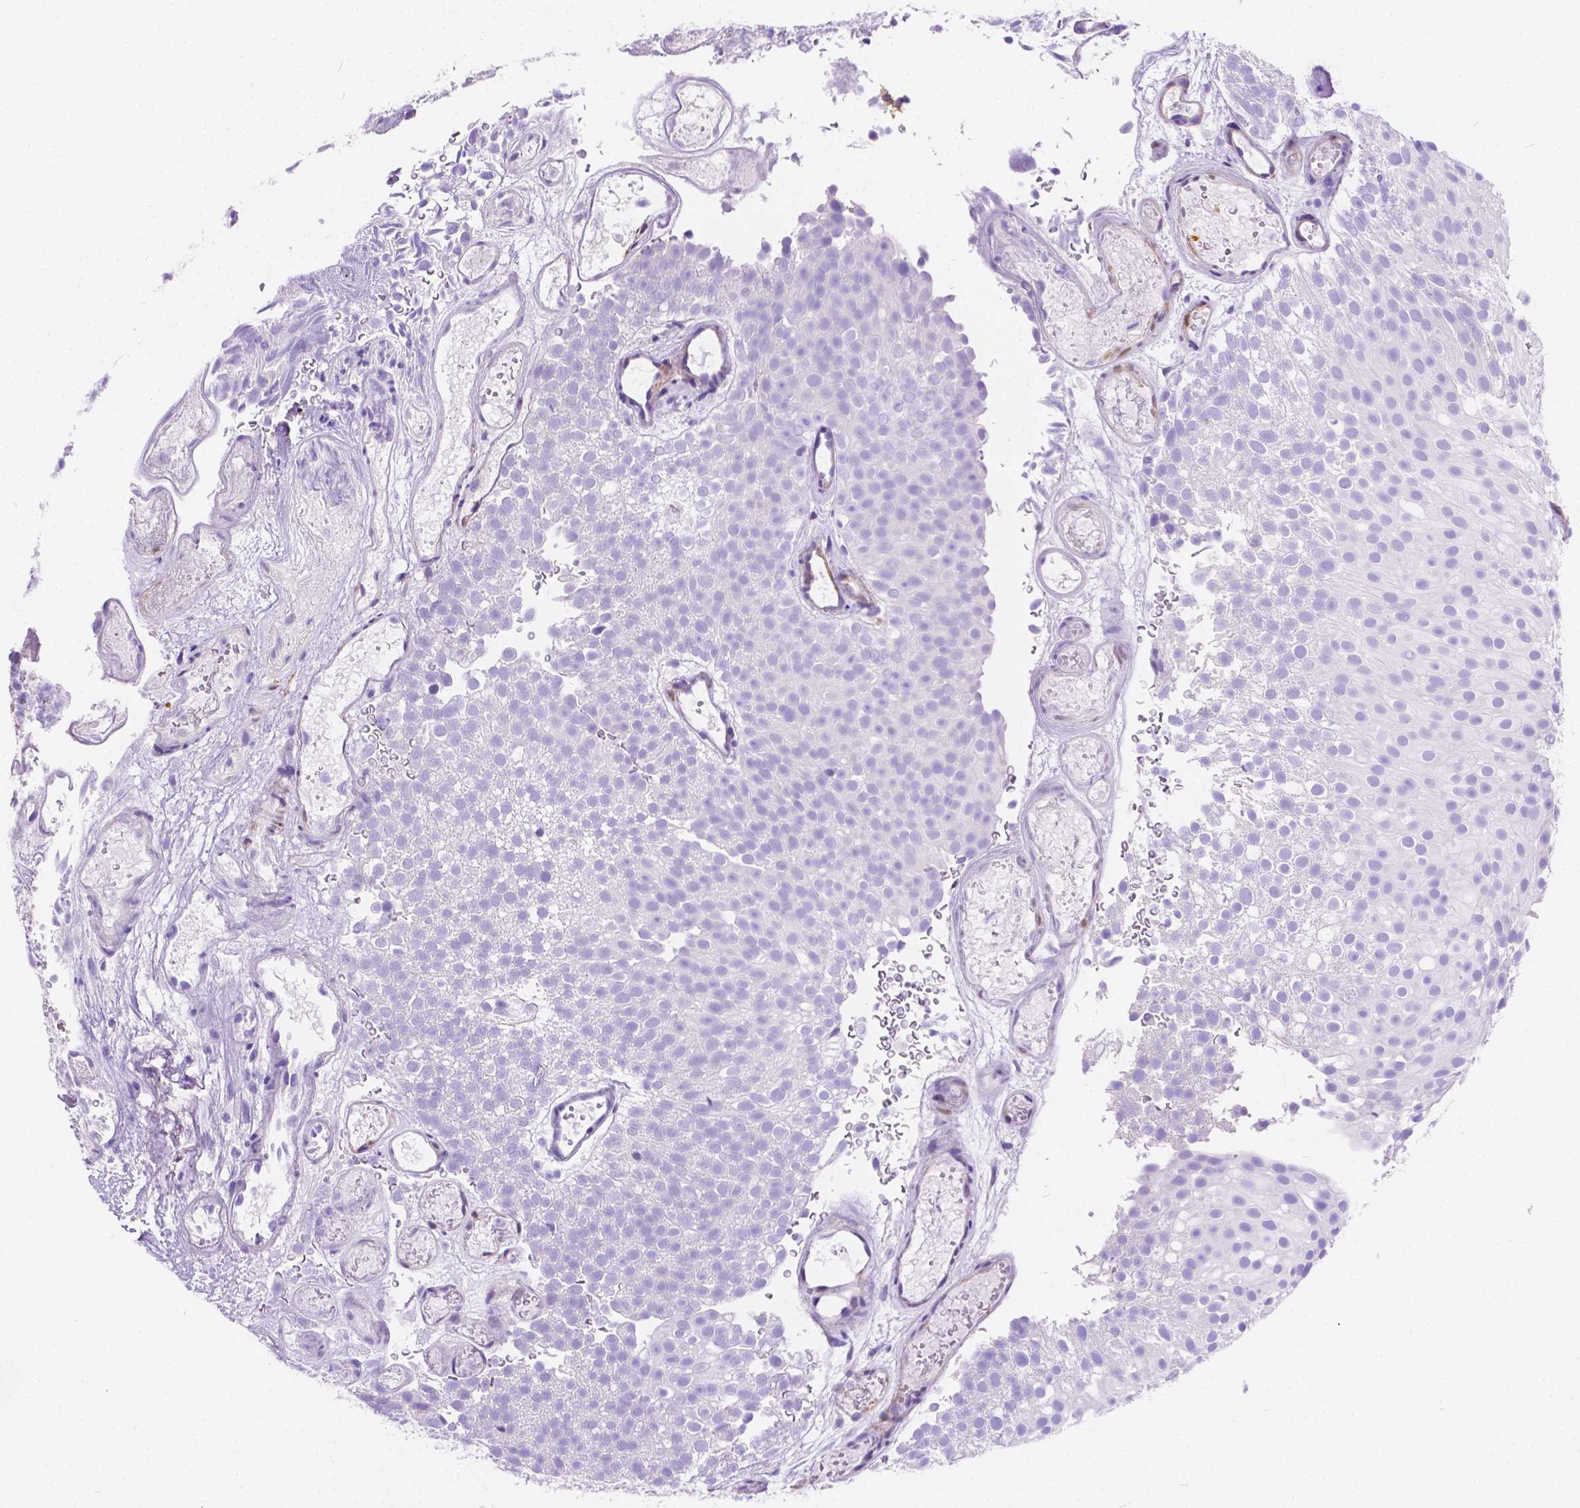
{"staining": {"intensity": "negative", "quantity": "none", "location": "none"}, "tissue": "urothelial cancer", "cell_type": "Tumor cells", "image_type": "cancer", "snomed": [{"axis": "morphology", "description": "Urothelial carcinoma, Low grade"}, {"axis": "topography", "description": "Urinary bladder"}], "caption": "Tumor cells show no significant protein staining in urothelial cancer. (Brightfield microscopy of DAB immunohistochemistry at high magnification).", "gene": "CHRM1", "patient": {"sex": "male", "age": 78}}